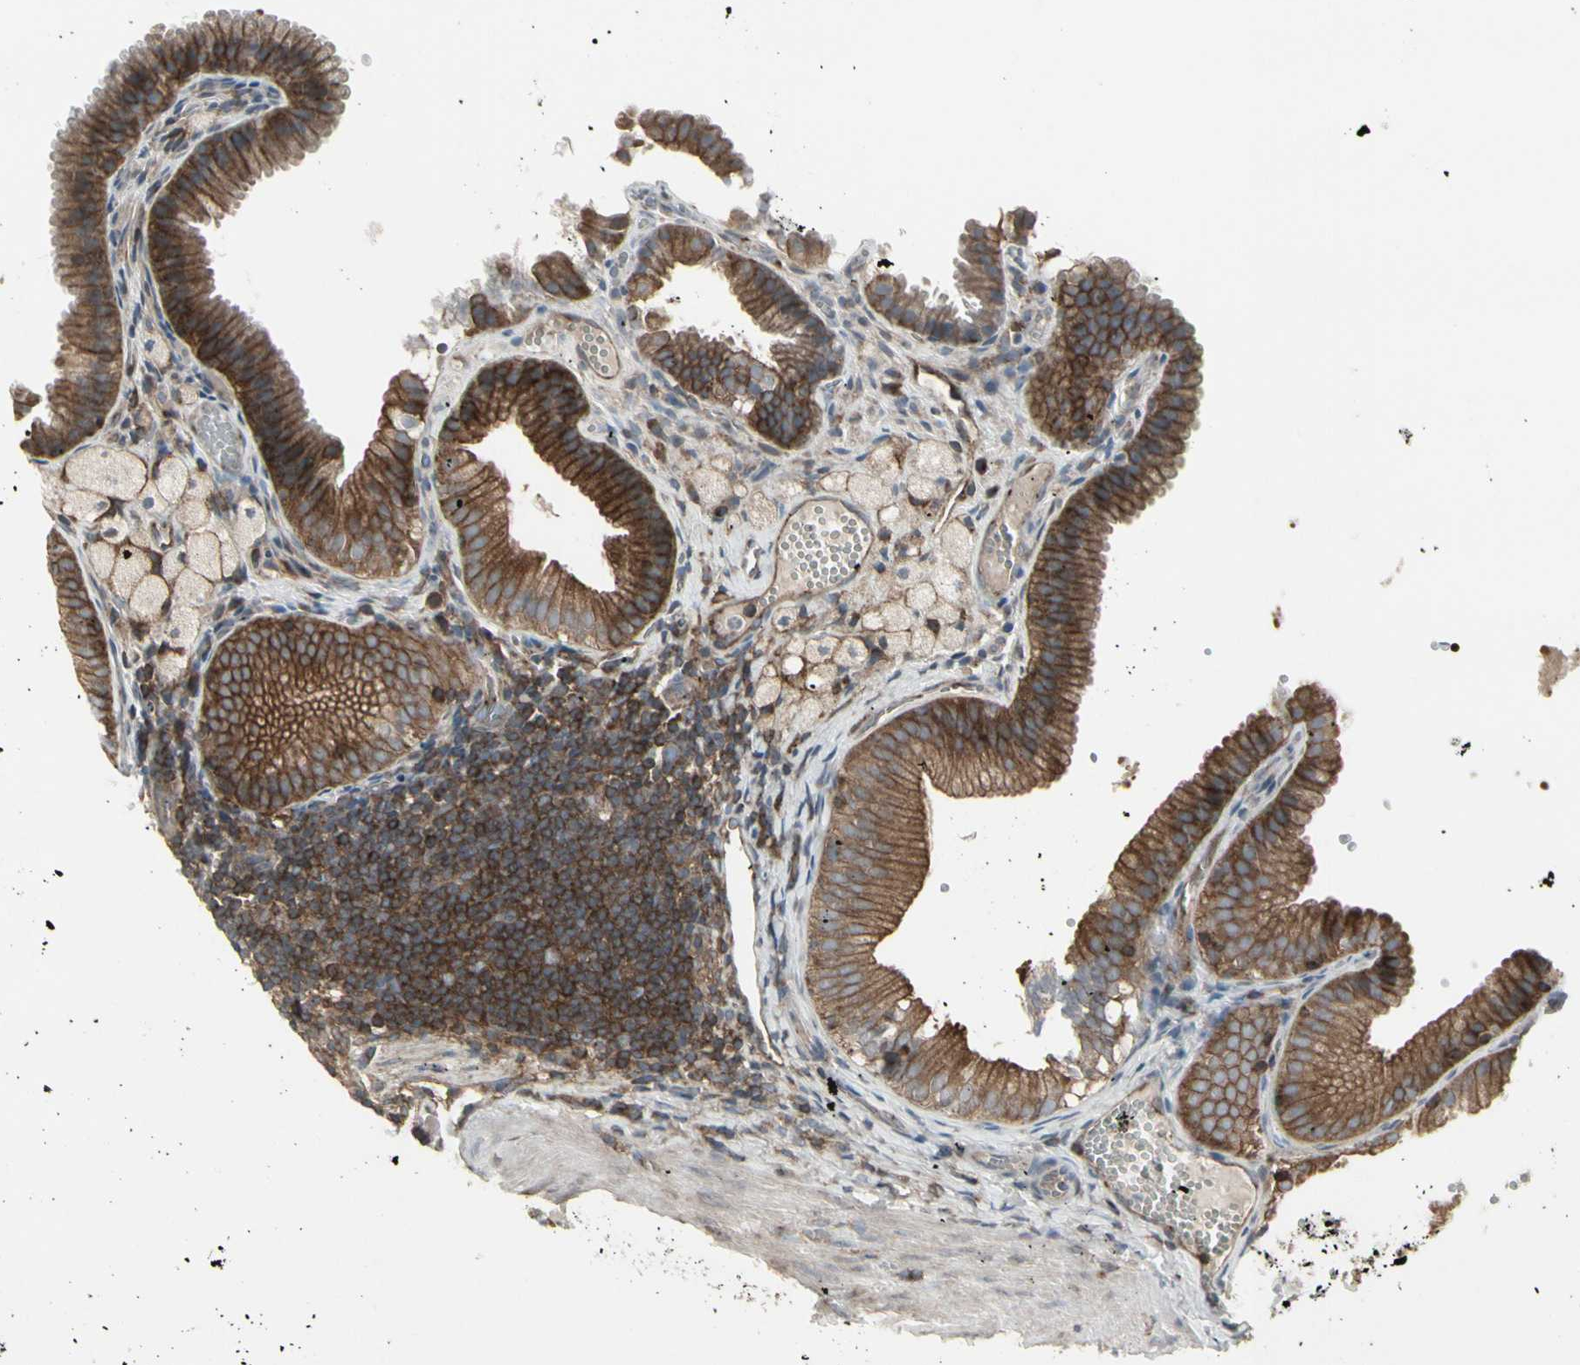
{"staining": {"intensity": "strong", "quantity": ">75%", "location": "cytoplasmic/membranous"}, "tissue": "gallbladder", "cell_type": "Glandular cells", "image_type": "normal", "snomed": [{"axis": "morphology", "description": "Normal tissue, NOS"}, {"axis": "topography", "description": "Gallbladder"}], "caption": "An IHC image of benign tissue is shown. Protein staining in brown shows strong cytoplasmic/membranous positivity in gallbladder within glandular cells.", "gene": "EPS15", "patient": {"sex": "female", "age": 24}}